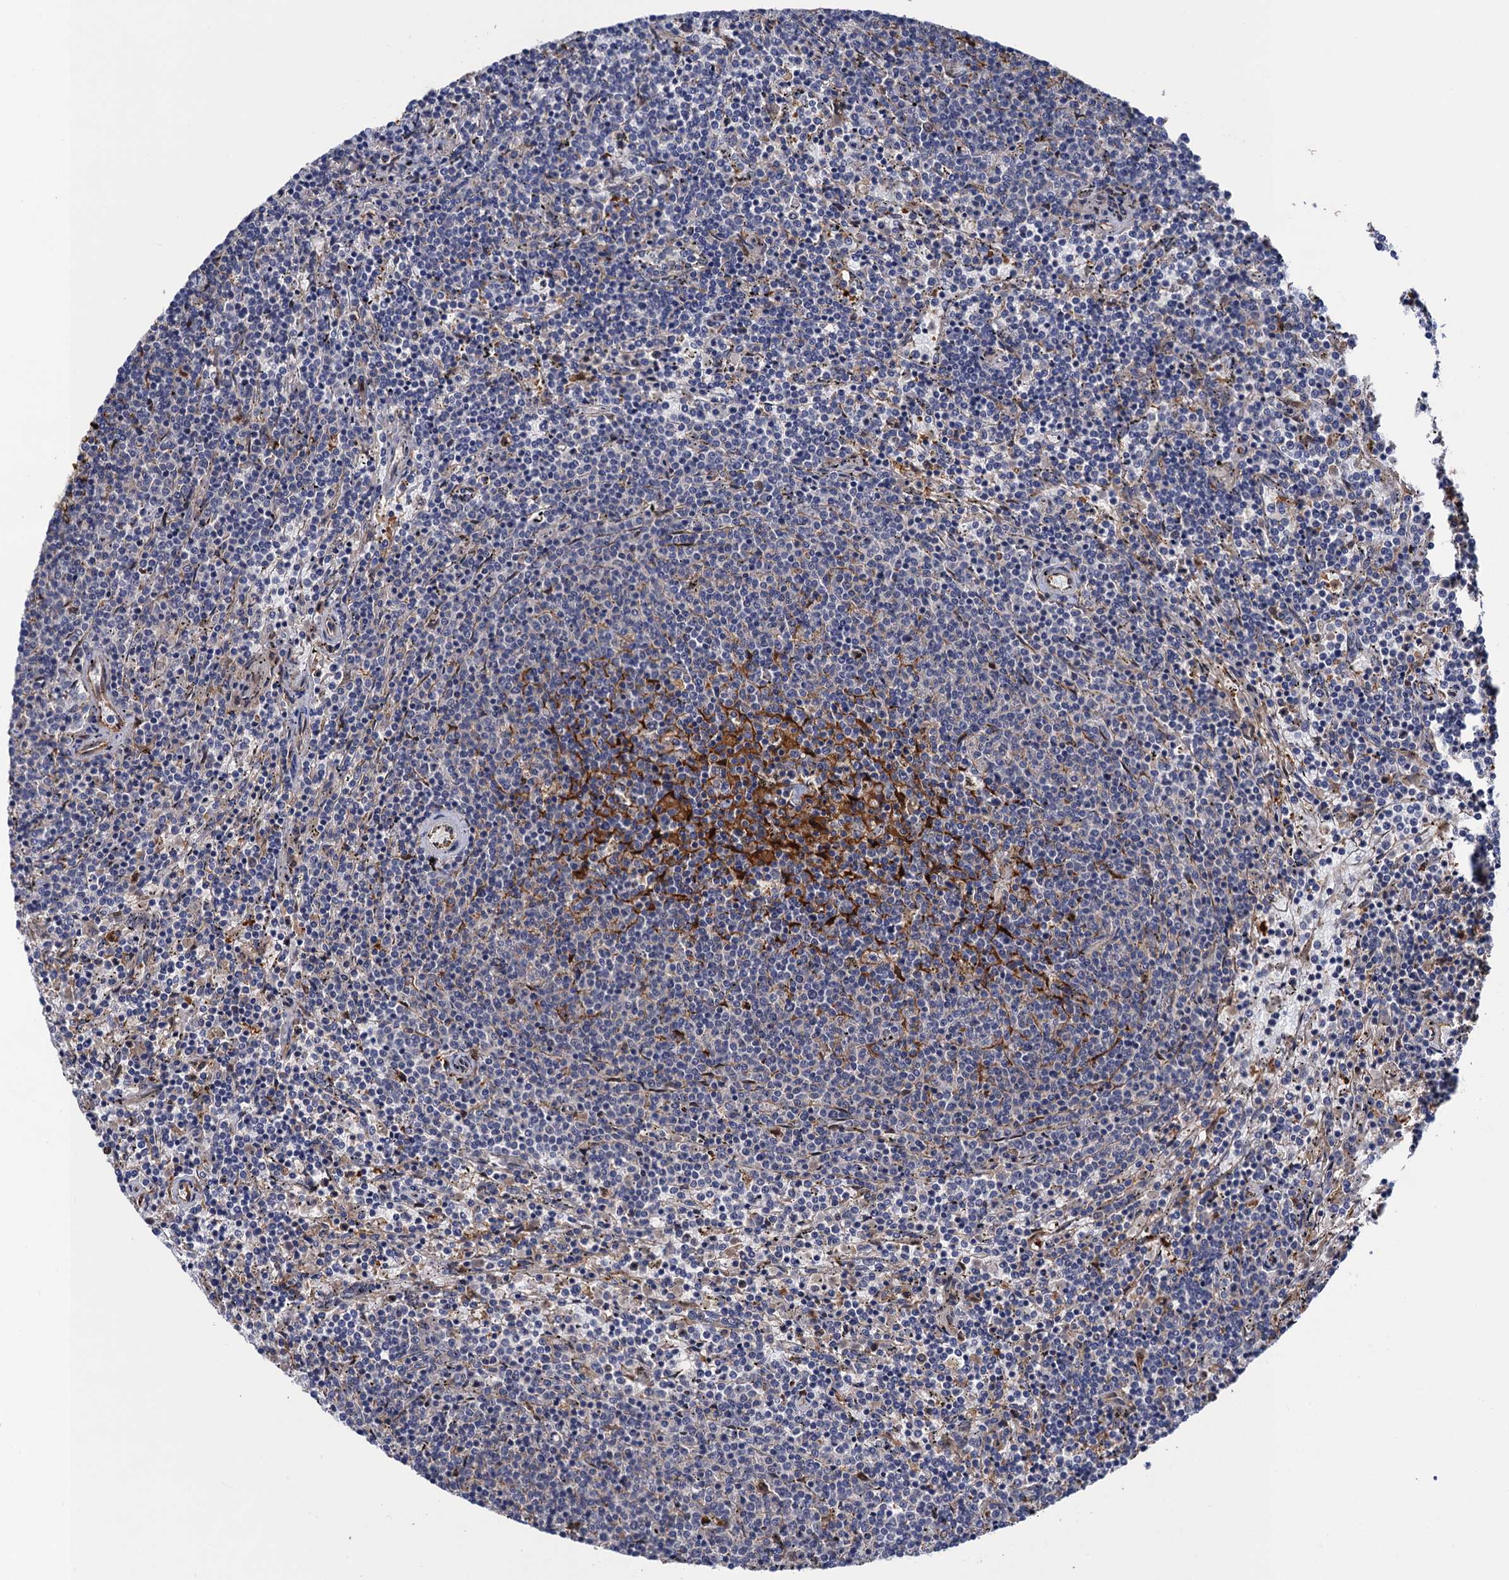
{"staining": {"intensity": "negative", "quantity": "none", "location": "none"}, "tissue": "lymphoma", "cell_type": "Tumor cells", "image_type": "cancer", "snomed": [{"axis": "morphology", "description": "Malignant lymphoma, non-Hodgkin's type, Low grade"}, {"axis": "topography", "description": "Spleen"}], "caption": "Immunohistochemistry of malignant lymphoma, non-Hodgkin's type (low-grade) displays no staining in tumor cells. (IHC, brightfield microscopy, high magnification).", "gene": "NEK8", "patient": {"sex": "female", "age": 50}}